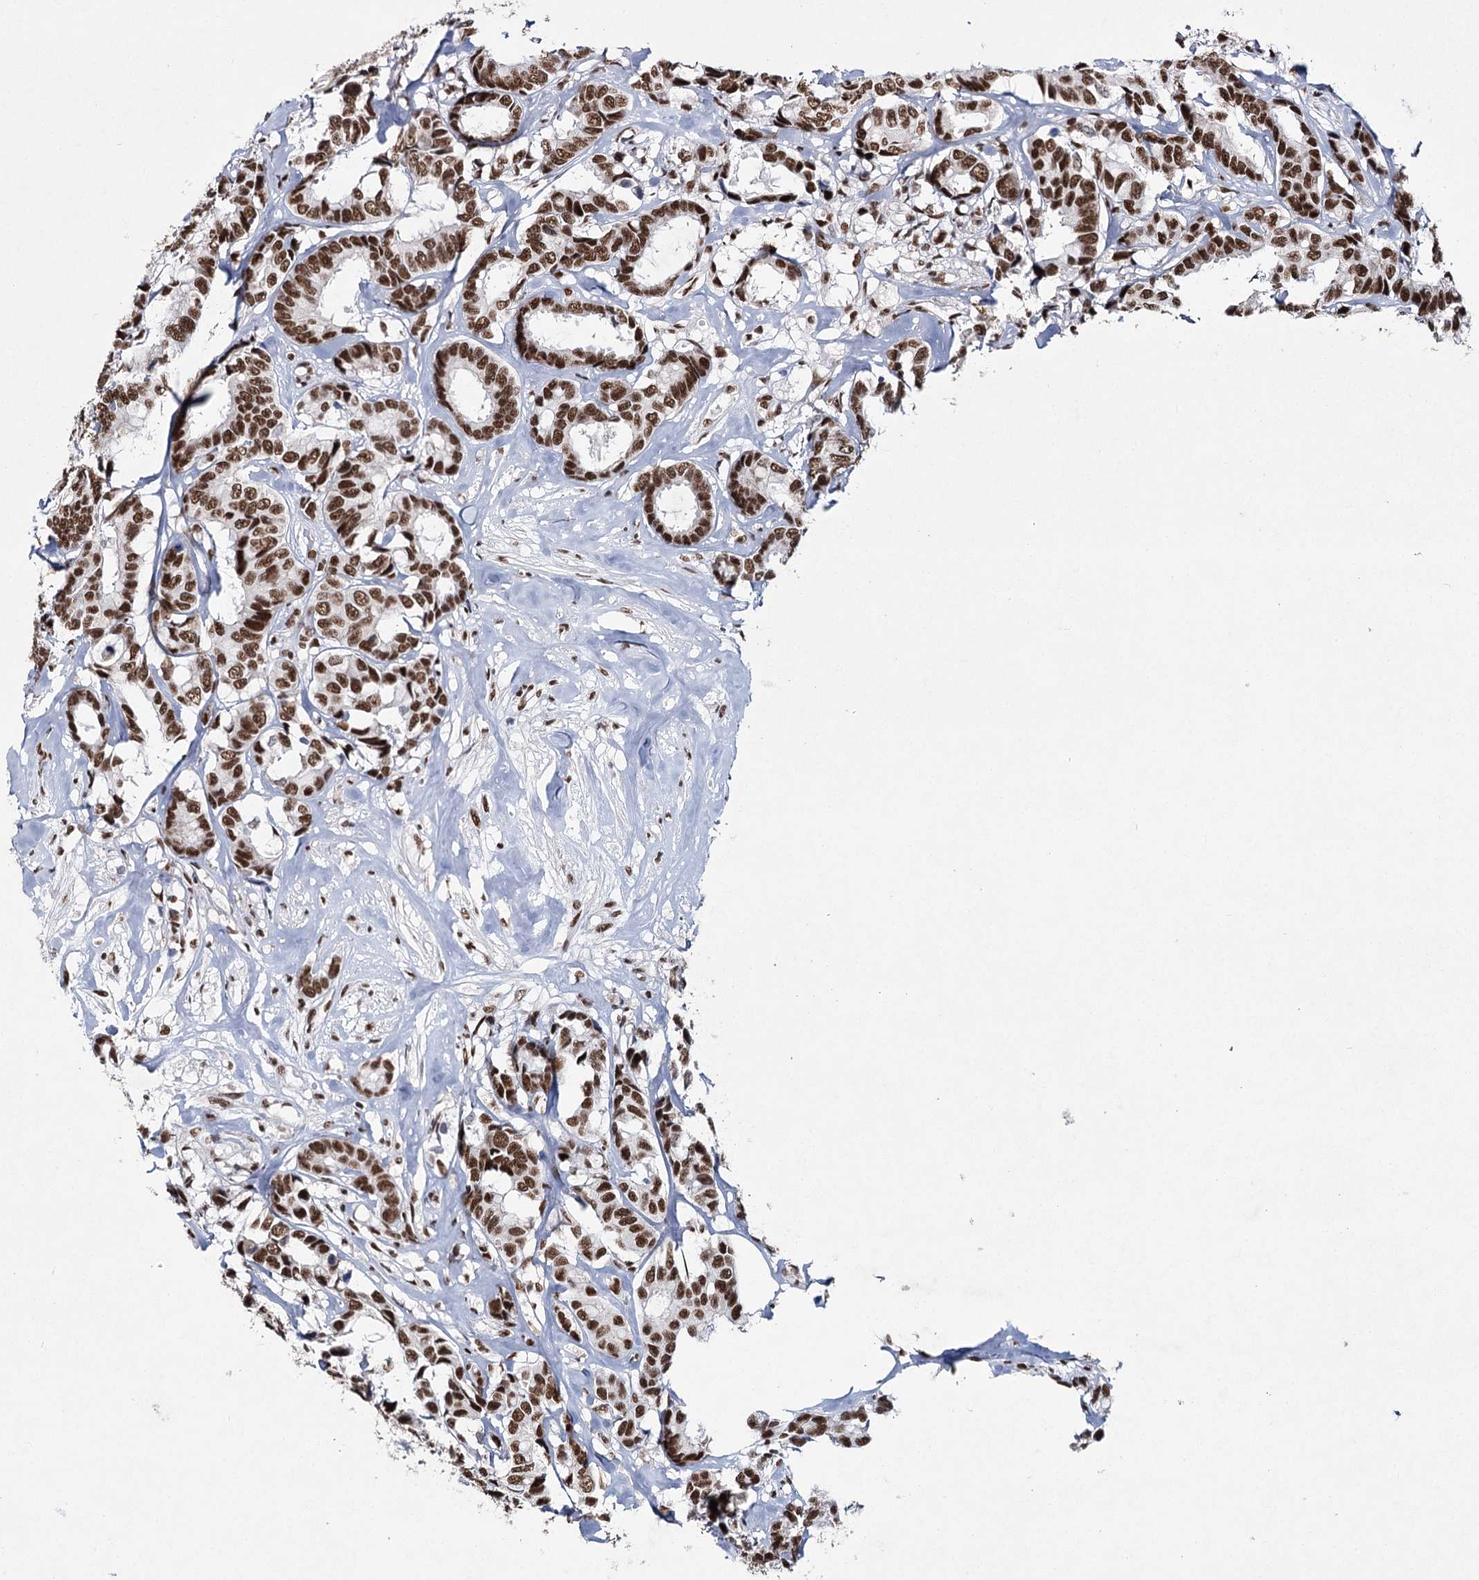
{"staining": {"intensity": "strong", "quantity": ">75%", "location": "nuclear"}, "tissue": "breast cancer", "cell_type": "Tumor cells", "image_type": "cancer", "snomed": [{"axis": "morphology", "description": "Duct carcinoma"}, {"axis": "topography", "description": "Breast"}], "caption": "A histopathology image of human breast cancer (invasive ductal carcinoma) stained for a protein demonstrates strong nuclear brown staining in tumor cells.", "gene": "SCAF8", "patient": {"sex": "female", "age": 87}}